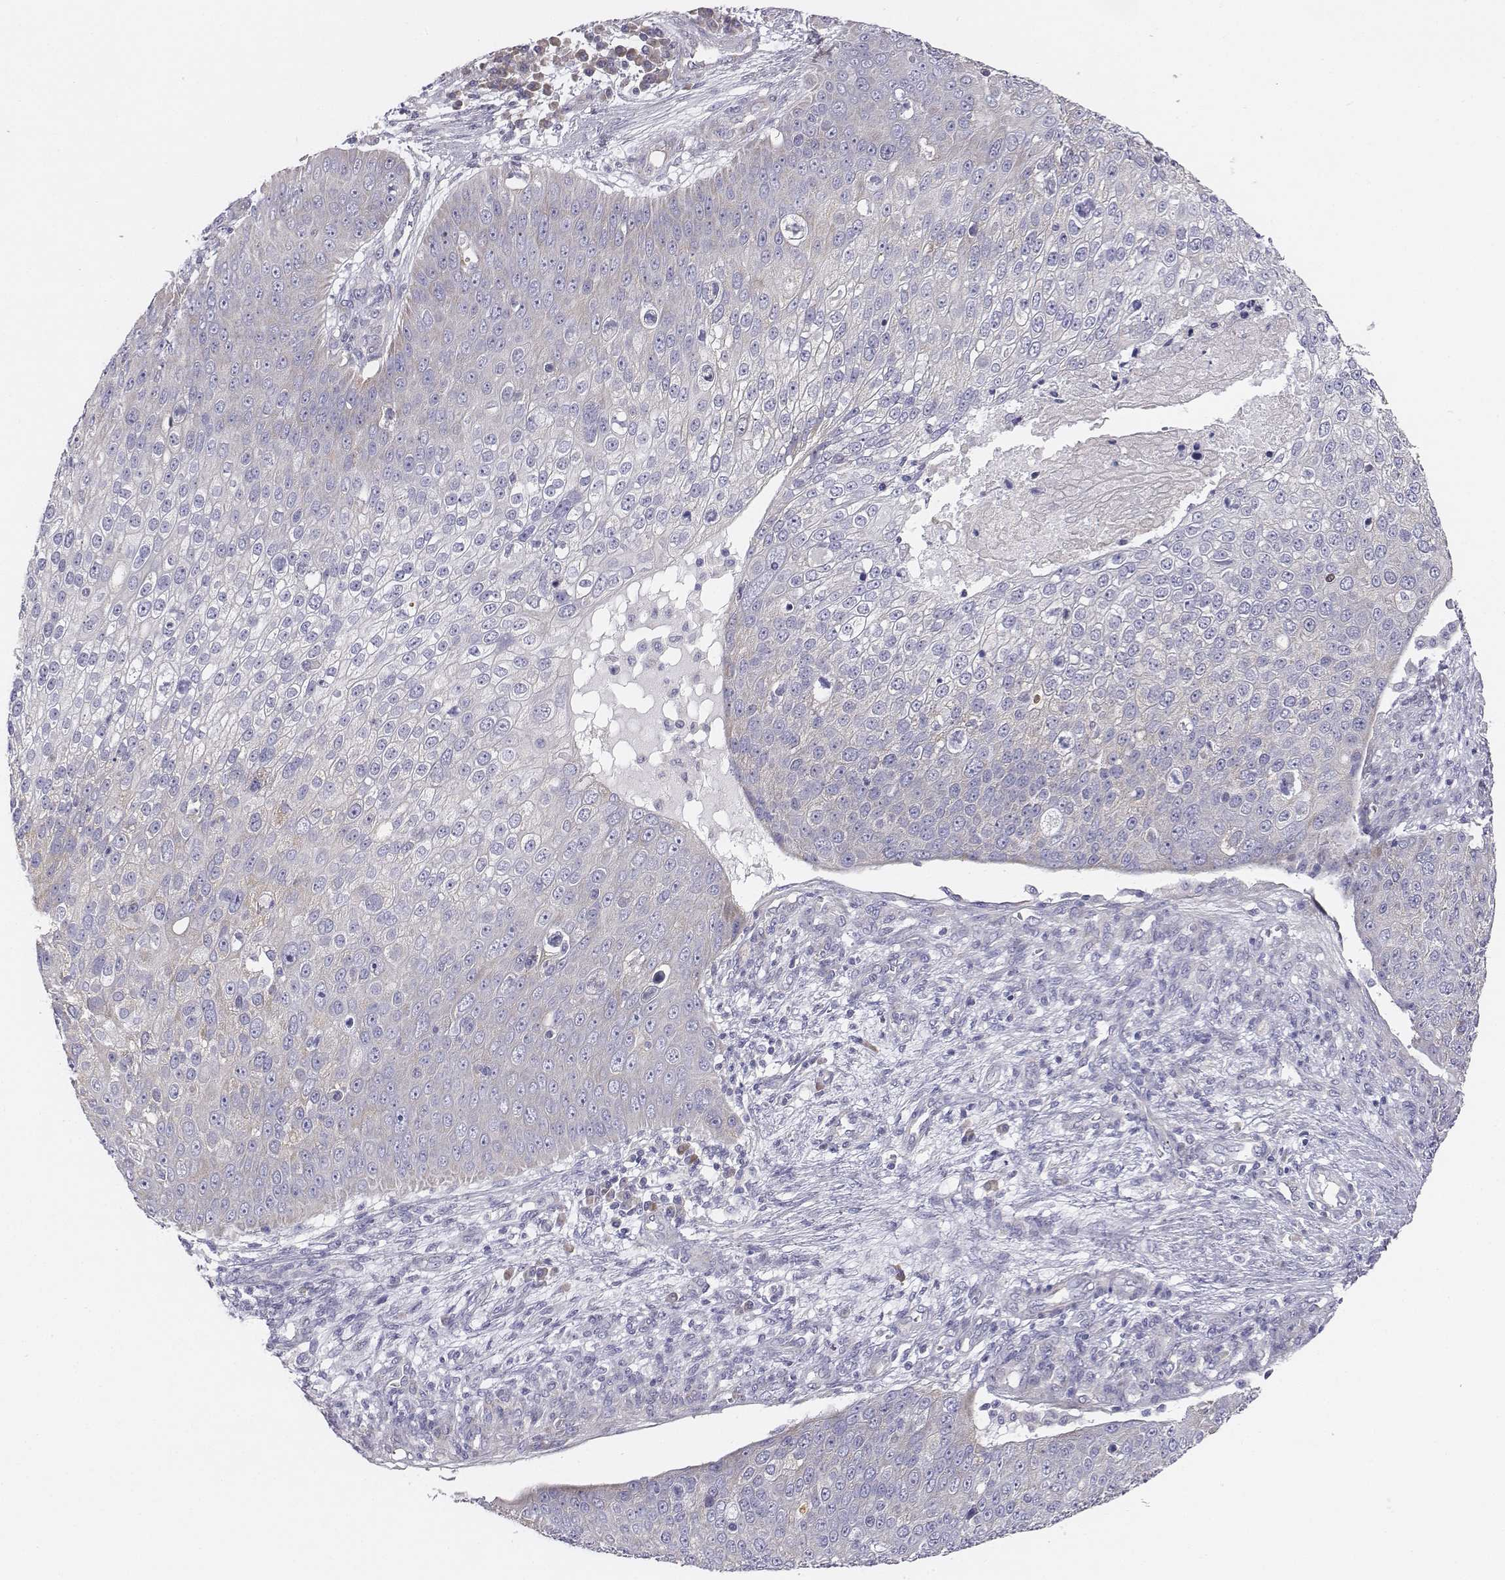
{"staining": {"intensity": "negative", "quantity": "none", "location": "none"}, "tissue": "skin cancer", "cell_type": "Tumor cells", "image_type": "cancer", "snomed": [{"axis": "morphology", "description": "Squamous cell carcinoma, NOS"}, {"axis": "topography", "description": "Skin"}], "caption": "IHC image of neoplastic tissue: skin cancer stained with DAB demonstrates no significant protein positivity in tumor cells.", "gene": "CHST14", "patient": {"sex": "male", "age": 71}}